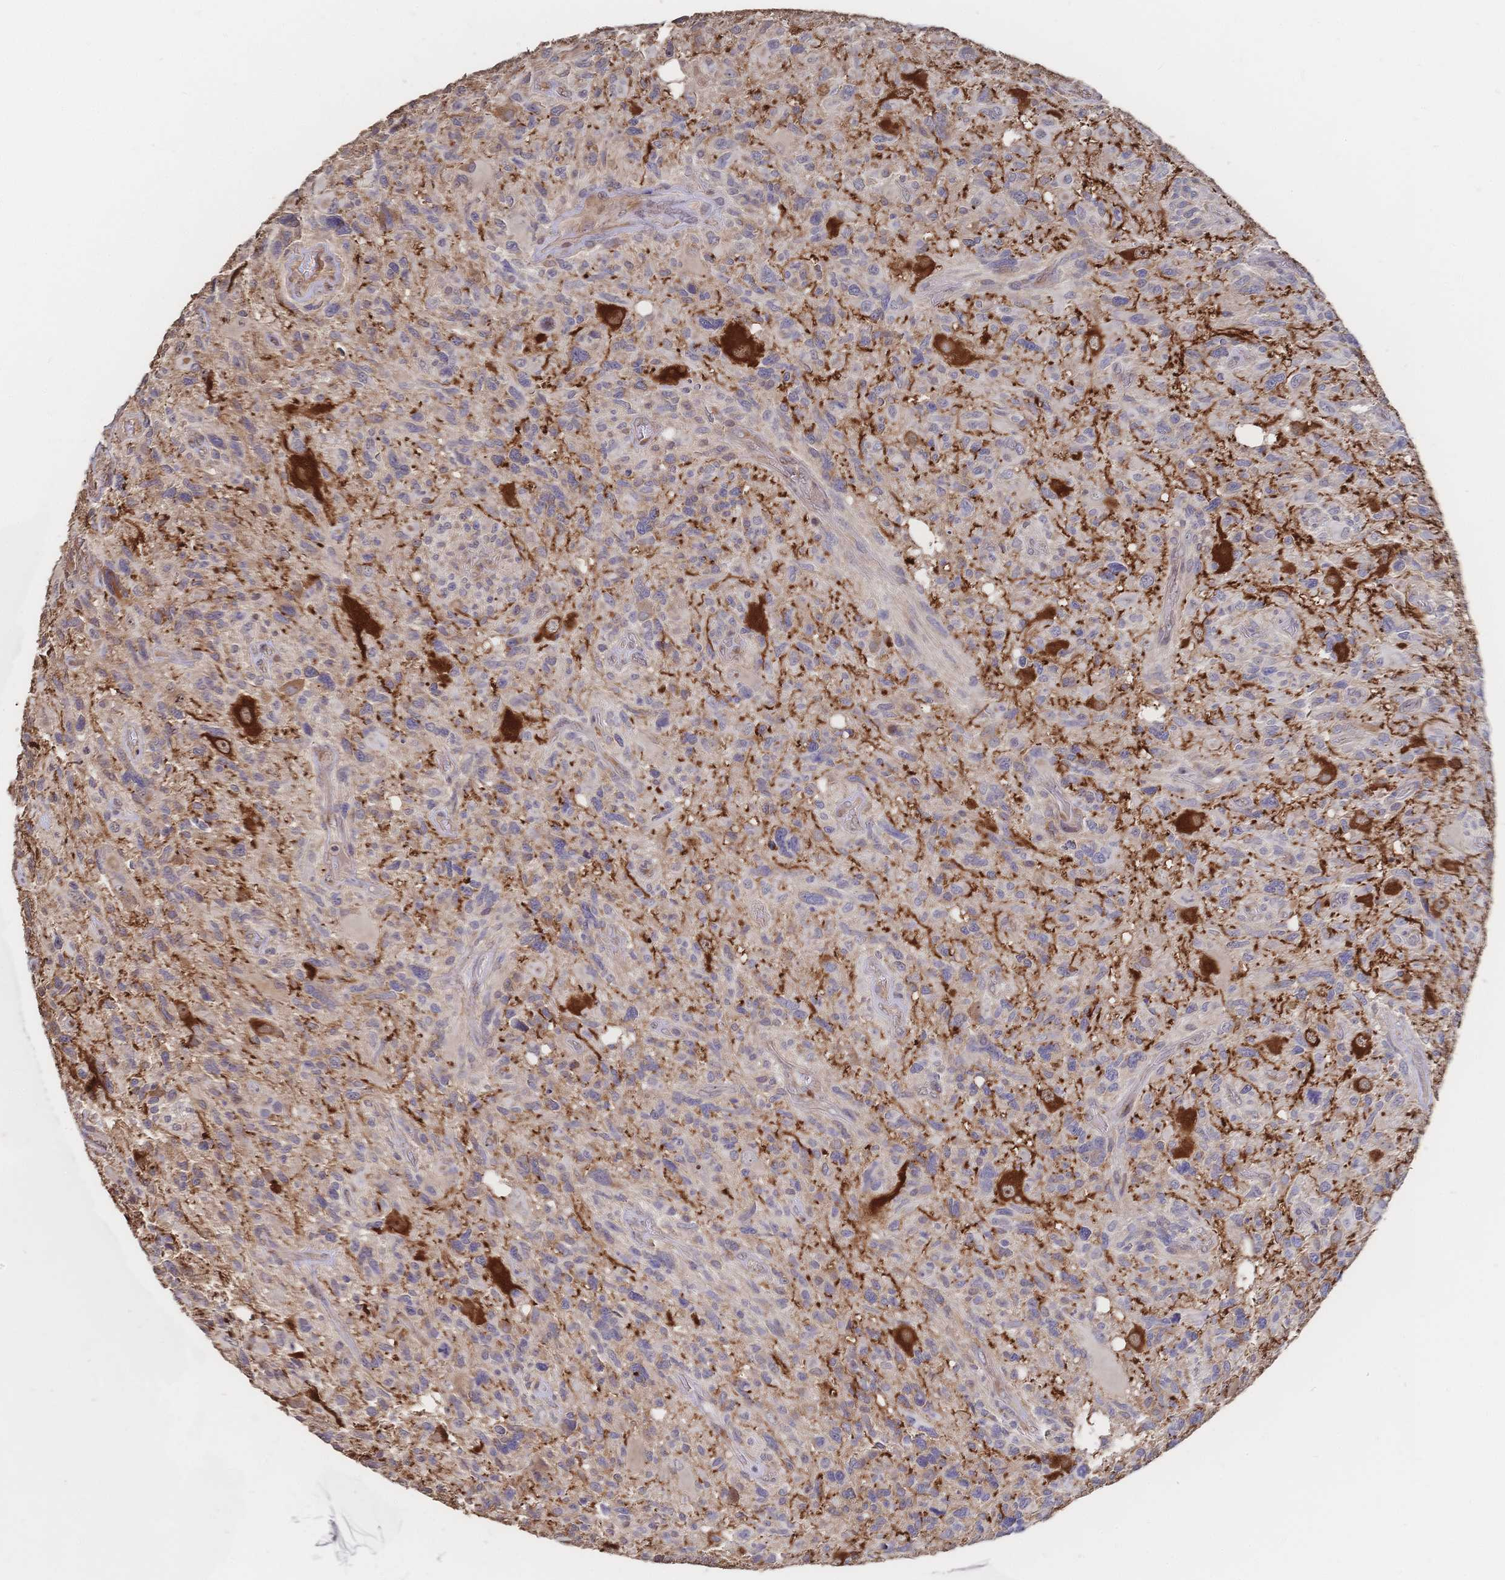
{"staining": {"intensity": "negative", "quantity": "none", "location": "none"}, "tissue": "glioma", "cell_type": "Tumor cells", "image_type": "cancer", "snomed": [{"axis": "morphology", "description": "Glioma, malignant, High grade"}, {"axis": "topography", "description": "Brain"}], "caption": "This micrograph is of glioma stained with immunohistochemistry (IHC) to label a protein in brown with the nuclei are counter-stained blue. There is no staining in tumor cells. The staining was performed using DAB (3,3'-diaminobenzidine) to visualize the protein expression in brown, while the nuclei were stained in blue with hematoxylin (Magnification: 20x).", "gene": "DNAJA4", "patient": {"sex": "male", "age": 49}}